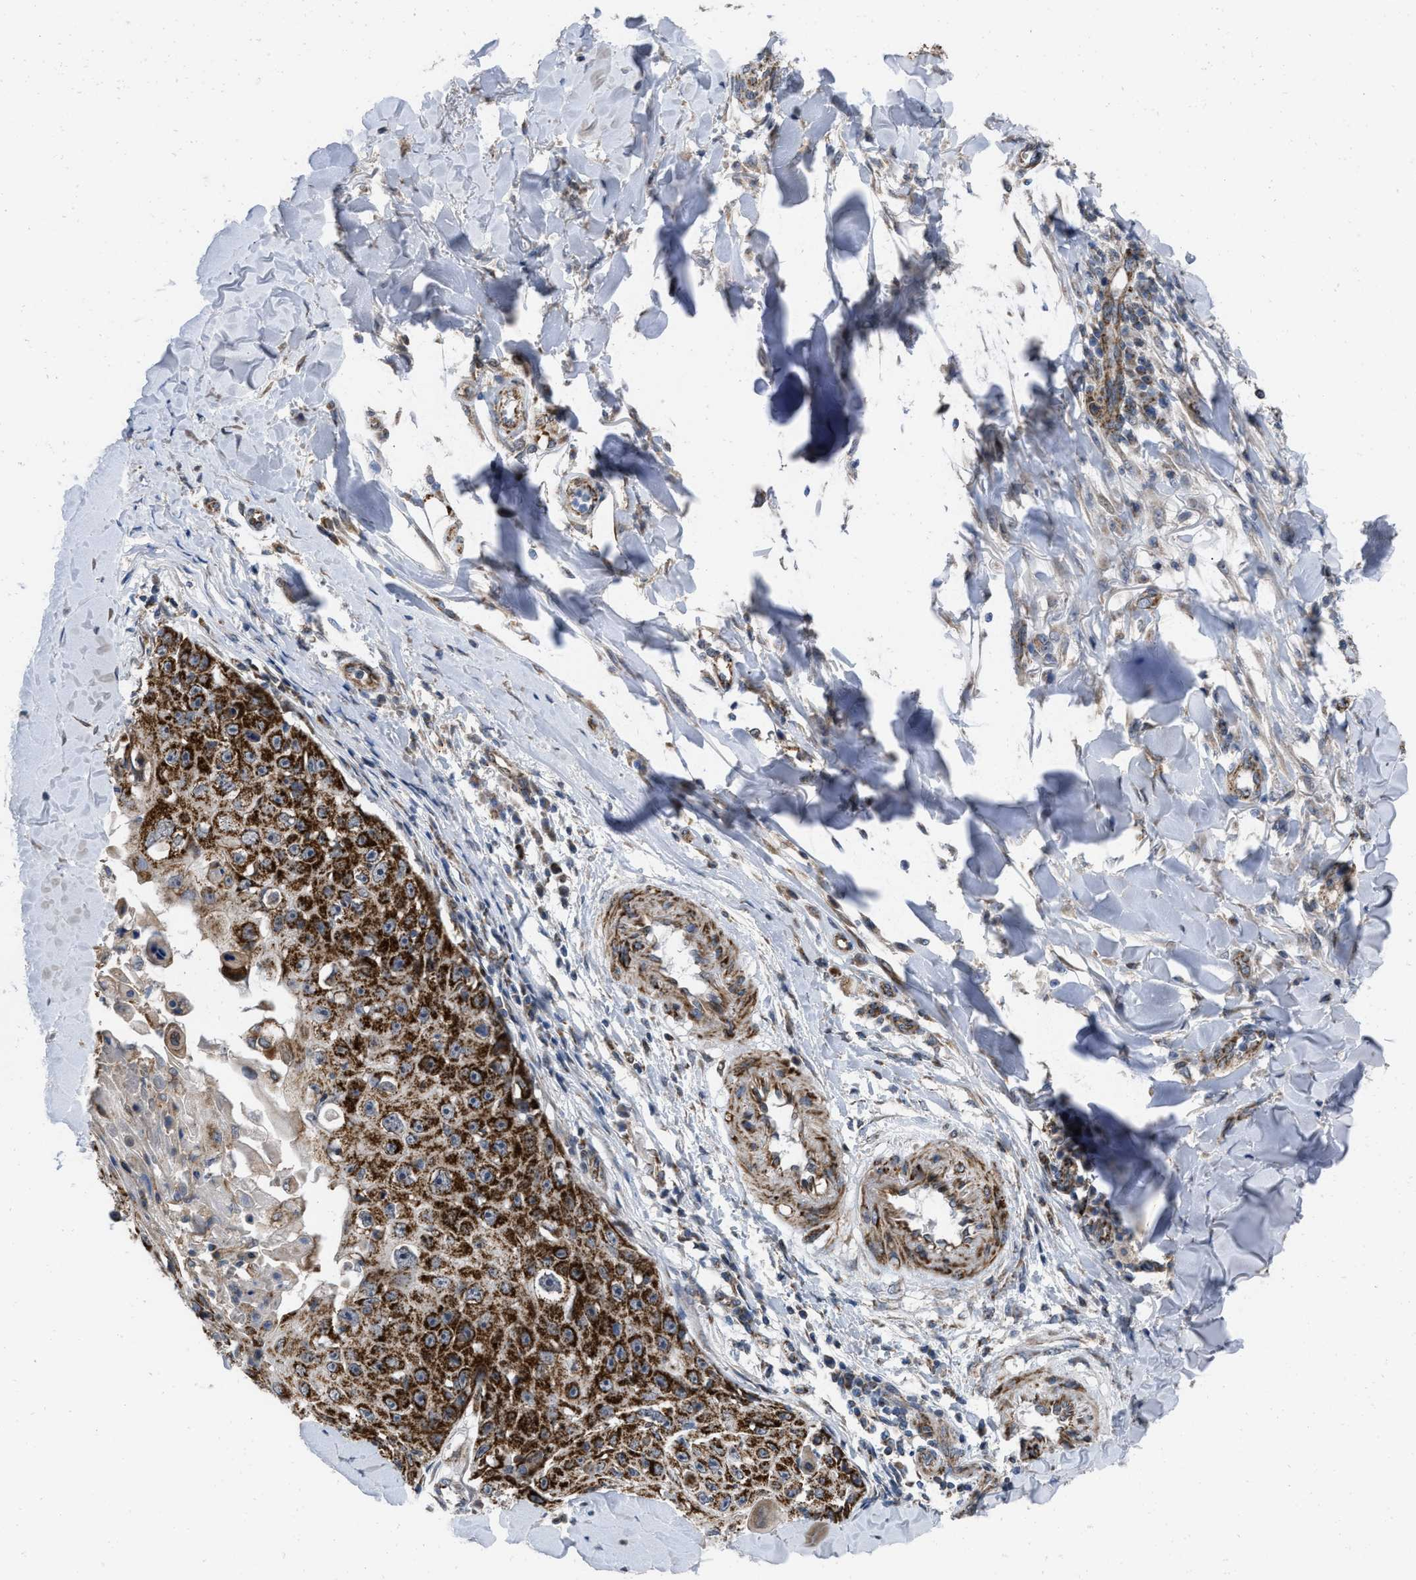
{"staining": {"intensity": "strong", "quantity": ">75%", "location": "cytoplasmic/membranous"}, "tissue": "skin cancer", "cell_type": "Tumor cells", "image_type": "cancer", "snomed": [{"axis": "morphology", "description": "Squamous cell carcinoma, NOS"}, {"axis": "topography", "description": "Skin"}], "caption": "Immunohistochemical staining of skin cancer shows high levels of strong cytoplasmic/membranous protein staining in approximately >75% of tumor cells. Using DAB (3,3'-diaminobenzidine) (brown) and hematoxylin (blue) stains, captured at high magnification using brightfield microscopy.", "gene": "AKAP1", "patient": {"sex": "male", "age": 86}}